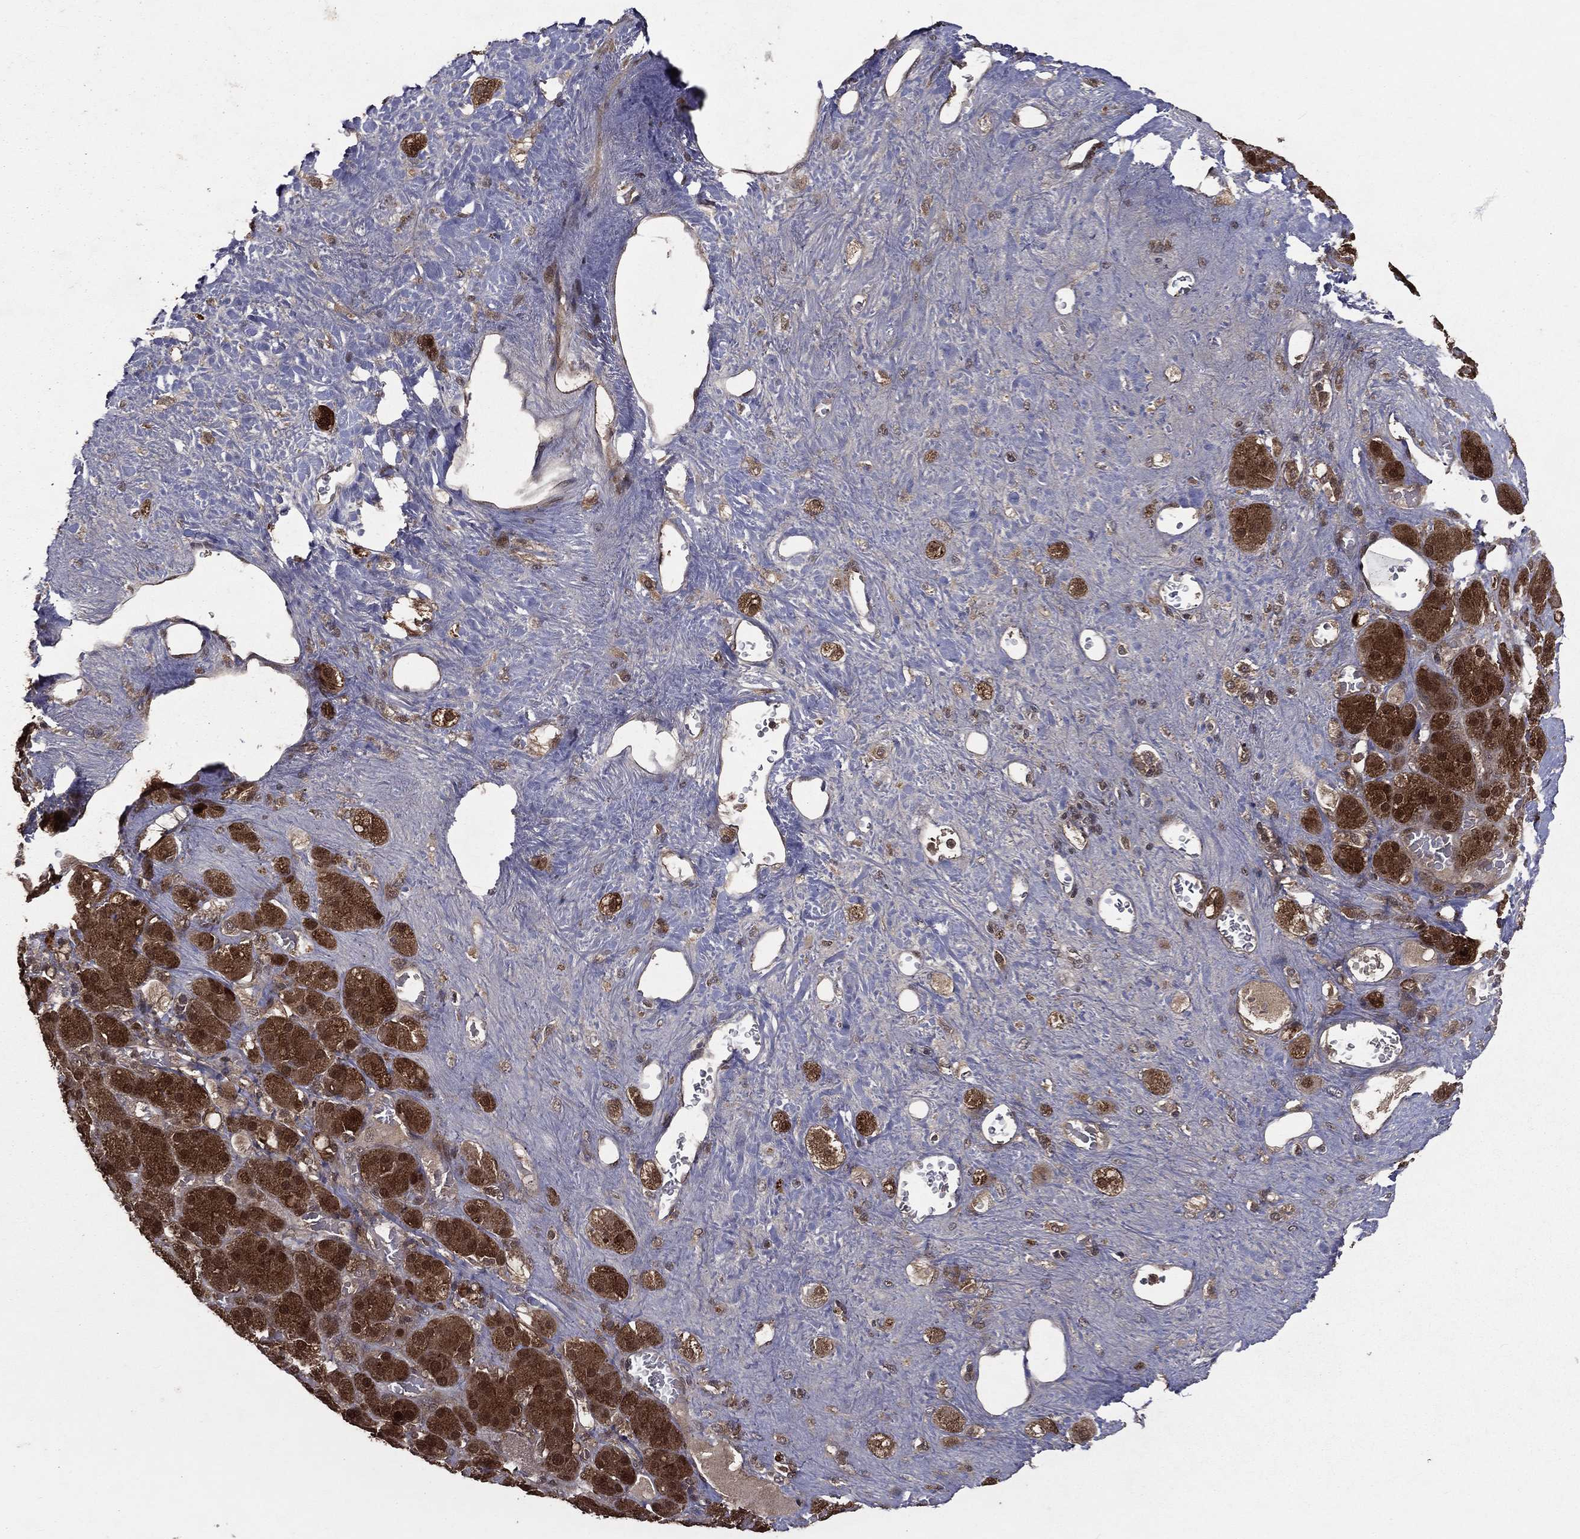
{"staining": {"intensity": "moderate", "quantity": ">75%", "location": "cytoplasmic/membranous,nuclear"}, "tissue": "adrenal gland", "cell_type": "Glandular cells", "image_type": "normal", "snomed": [{"axis": "morphology", "description": "Normal tissue, NOS"}, {"axis": "topography", "description": "Adrenal gland"}], "caption": "An image of human adrenal gland stained for a protein shows moderate cytoplasmic/membranous,nuclear brown staining in glandular cells. (brown staining indicates protein expression, while blue staining denotes nuclei).", "gene": "FGD1", "patient": {"sex": "male", "age": 70}}